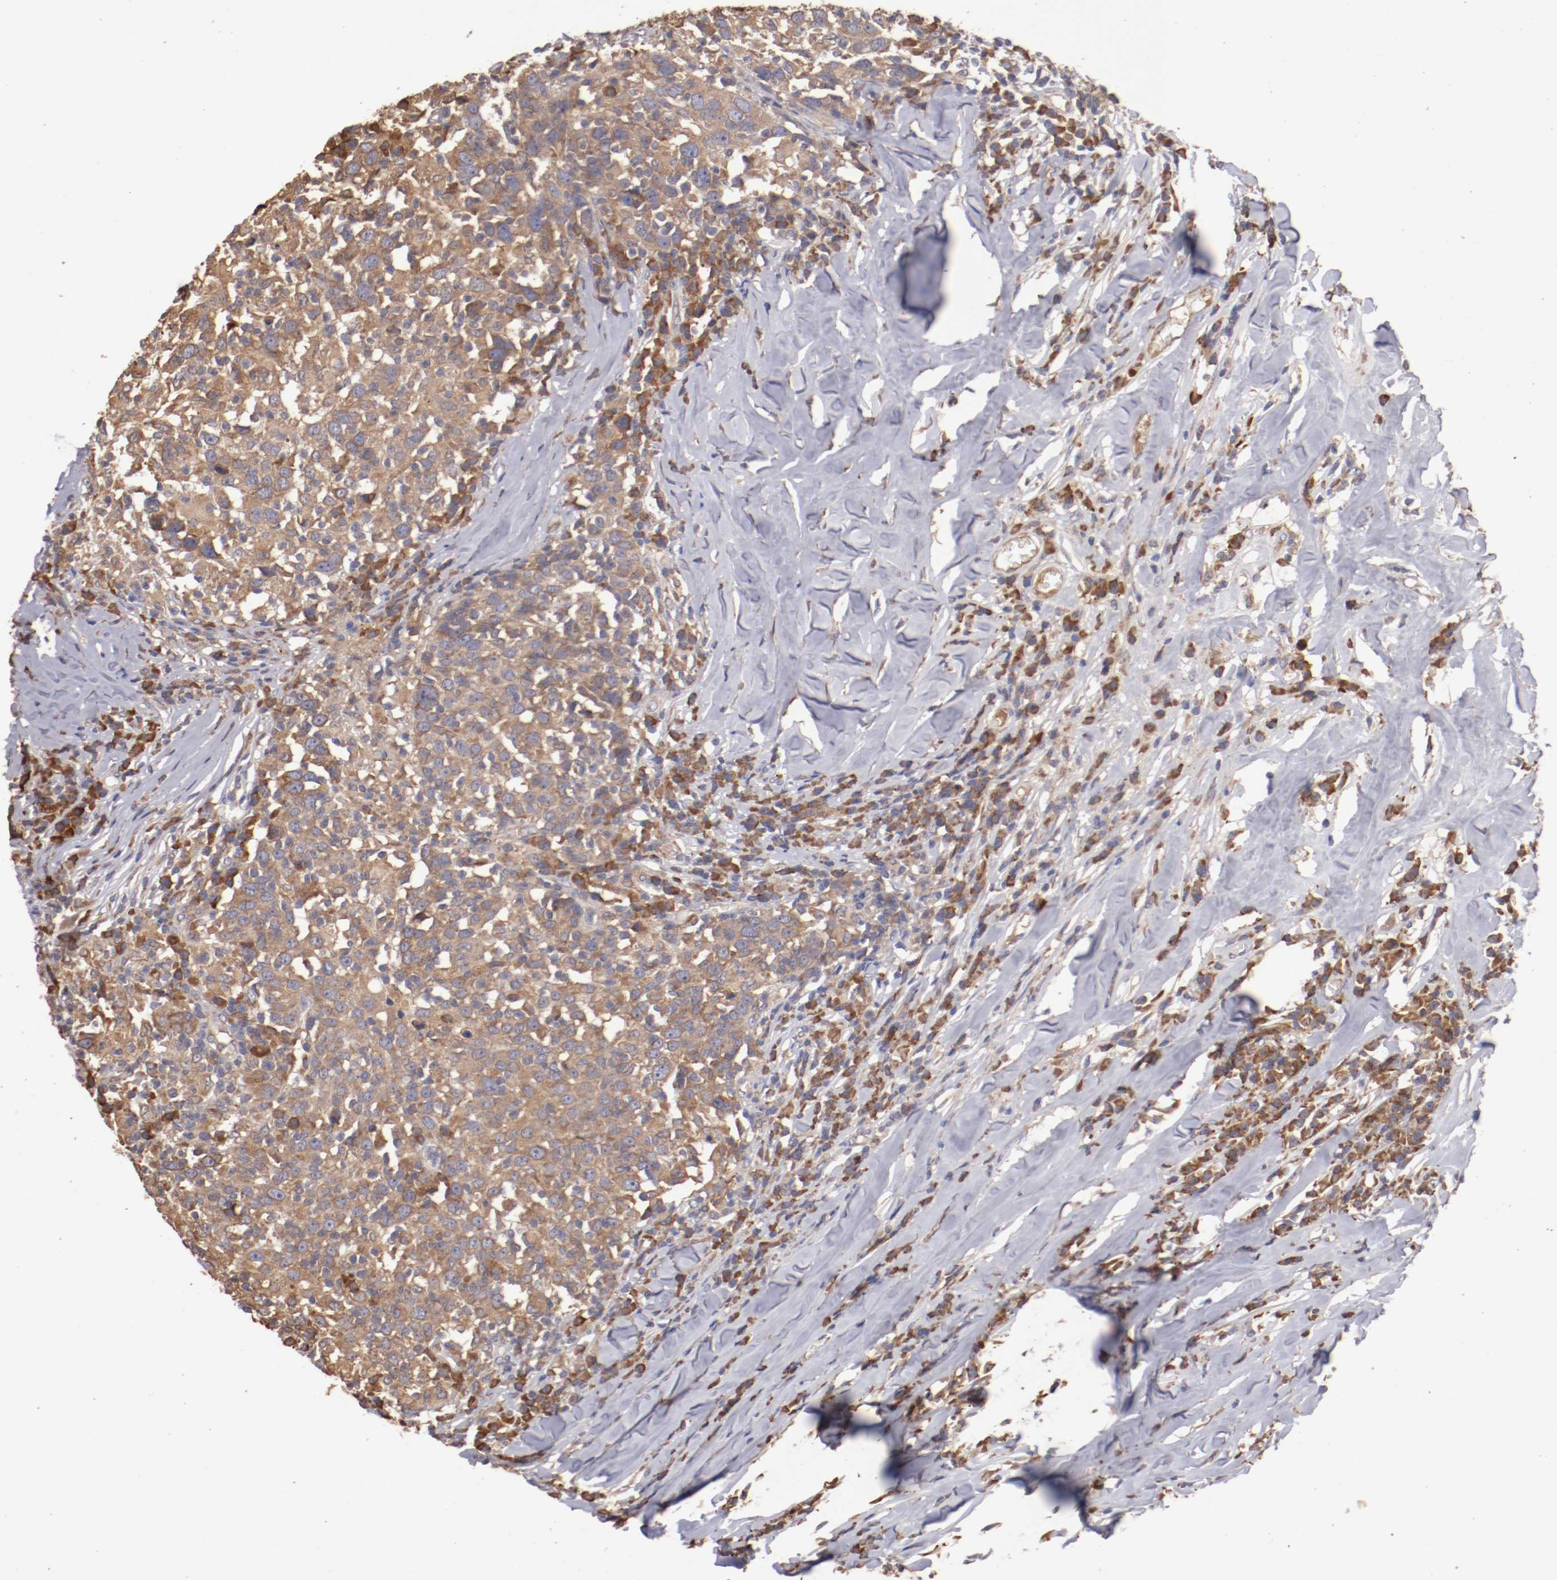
{"staining": {"intensity": "weak", "quantity": ">75%", "location": "cytoplasmic/membranous"}, "tissue": "head and neck cancer", "cell_type": "Tumor cells", "image_type": "cancer", "snomed": [{"axis": "morphology", "description": "Adenocarcinoma, NOS"}, {"axis": "topography", "description": "Salivary gland"}, {"axis": "topography", "description": "Head-Neck"}], "caption": "A photomicrograph showing weak cytoplasmic/membranous staining in approximately >75% of tumor cells in adenocarcinoma (head and neck), as visualized by brown immunohistochemical staining.", "gene": "NFKBIE", "patient": {"sex": "female", "age": 65}}